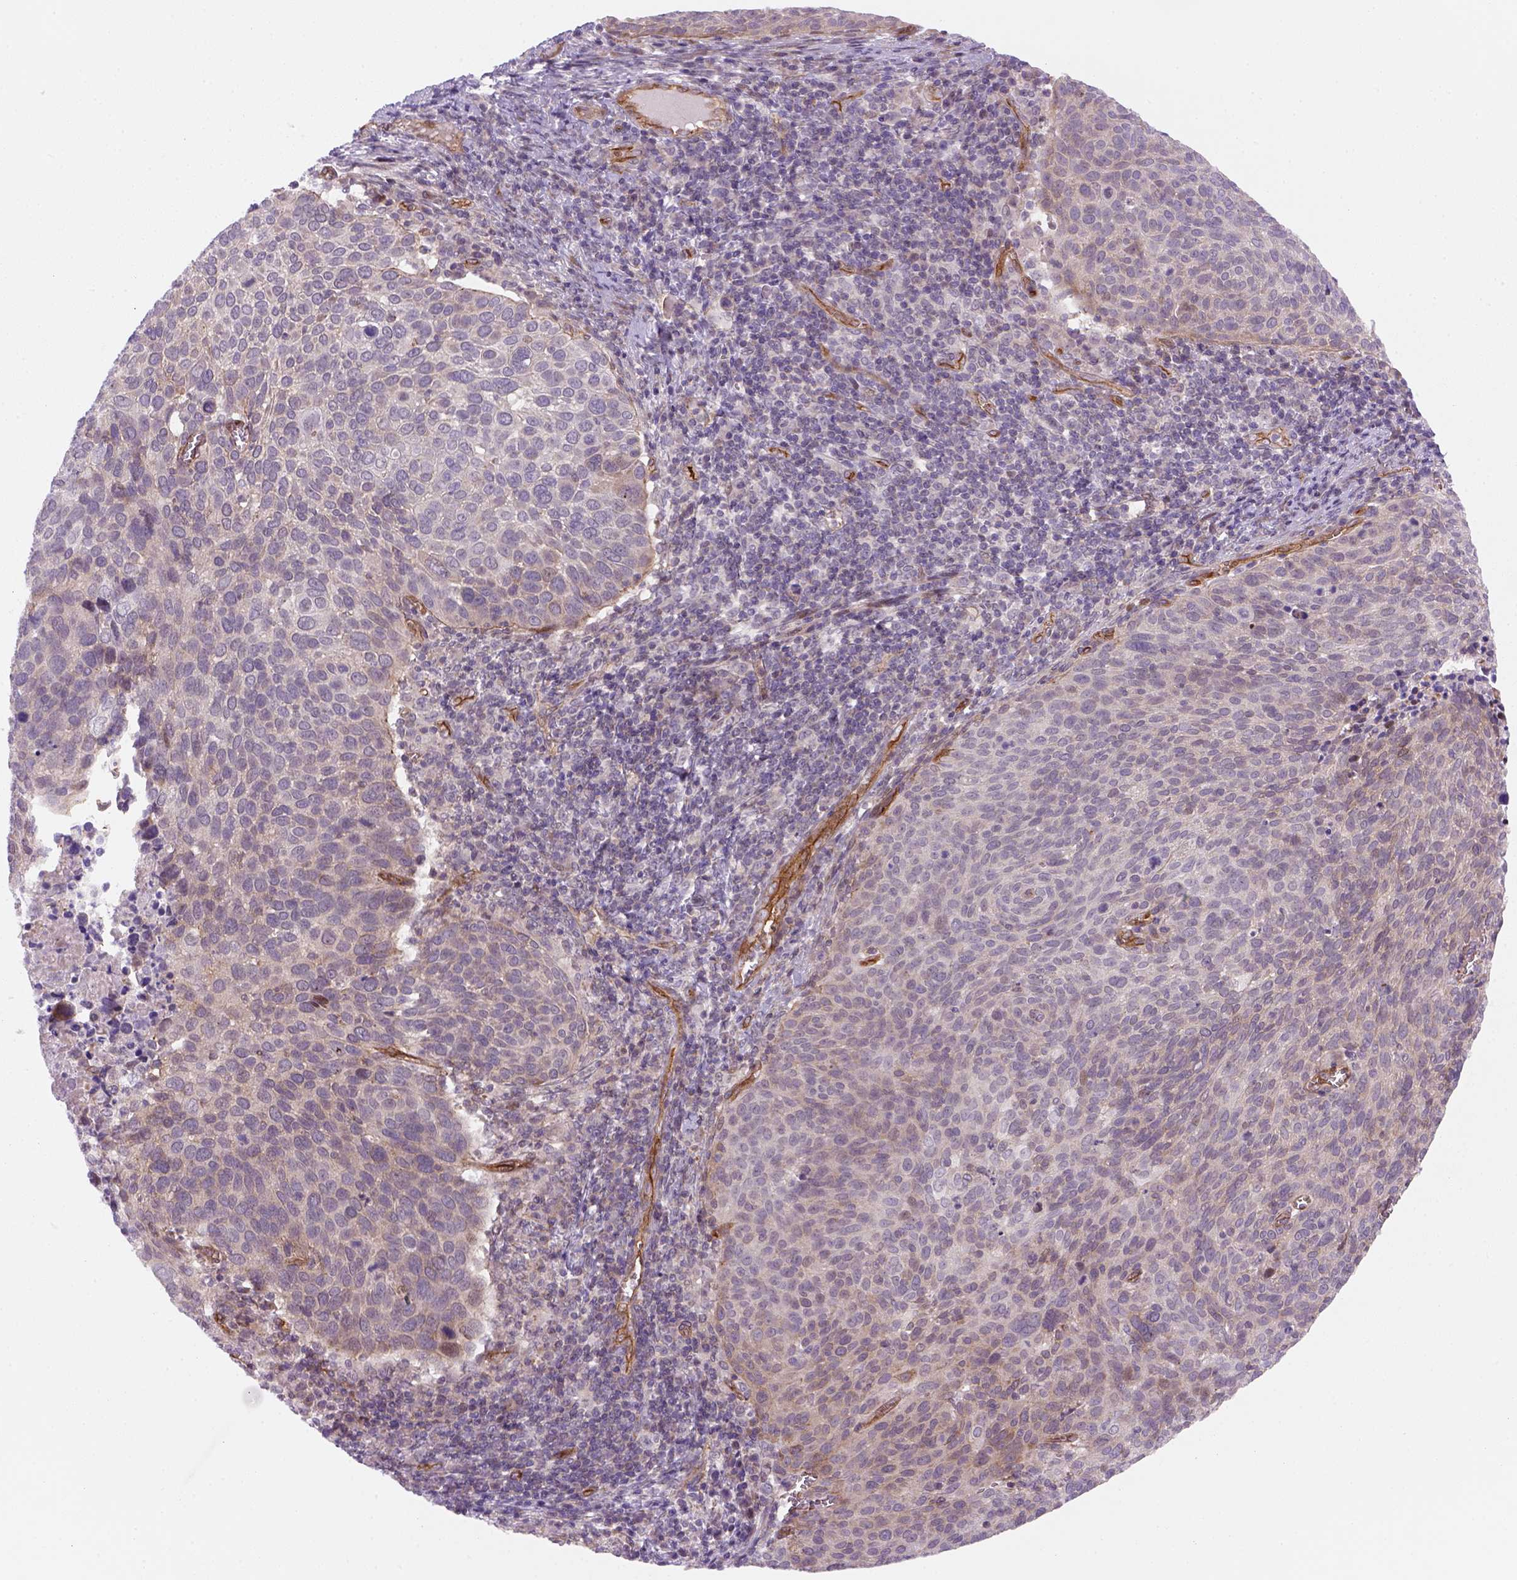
{"staining": {"intensity": "weak", "quantity": "<25%", "location": "cytoplasmic/membranous"}, "tissue": "cervical cancer", "cell_type": "Tumor cells", "image_type": "cancer", "snomed": [{"axis": "morphology", "description": "Squamous cell carcinoma, NOS"}, {"axis": "topography", "description": "Cervix"}], "caption": "Immunohistochemistry histopathology image of neoplastic tissue: cervical cancer (squamous cell carcinoma) stained with DAB (3,3'-diaminobenzidine) displays no significant protein expression in tumor cells.", "gene": "VSTM5", "patient": {"sex": "female", "age": 39}}